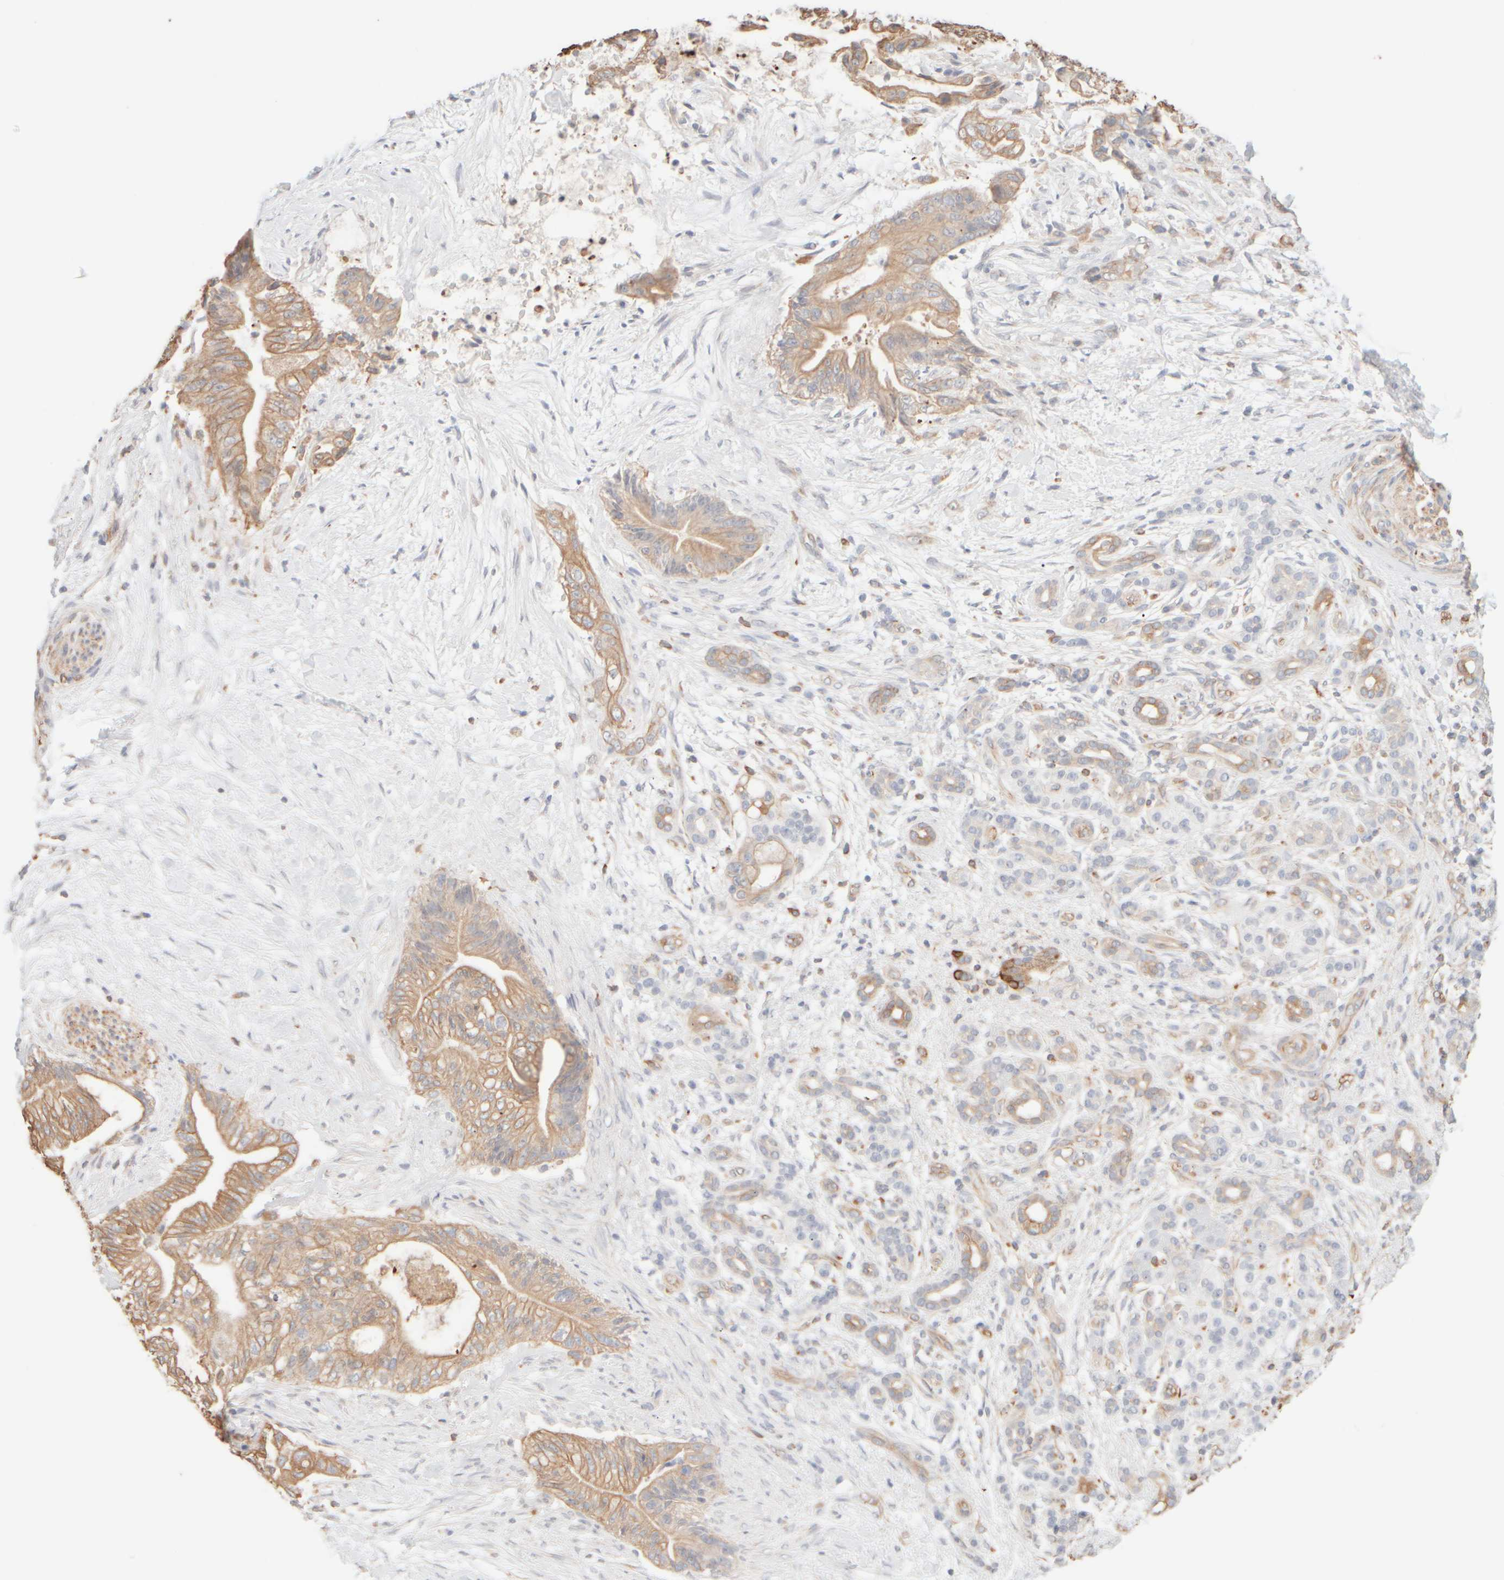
{"staining": {"intensity": "moderate", "quantity": ">75%", "location": "cytoplasmic/membranous"}, "tissue": "pancreatic cancer", "cell_type": "Tumor cells", "image_type": "cancer", "snomed": [{"axis": "morphology", "description": "Adenocarcinoma, NOS"}, {"axis": "topography", "description": "Pancreas"}], "caption": "Approximately >75% of tumor cells in adenocarcinoma (pancreatic) reveal moderate cytoplasmic/membranous protein expression as visualized by brown immunohistochemical staining.", "gene": "KRT15", "patient": {"sex": "male", "age": 59}}